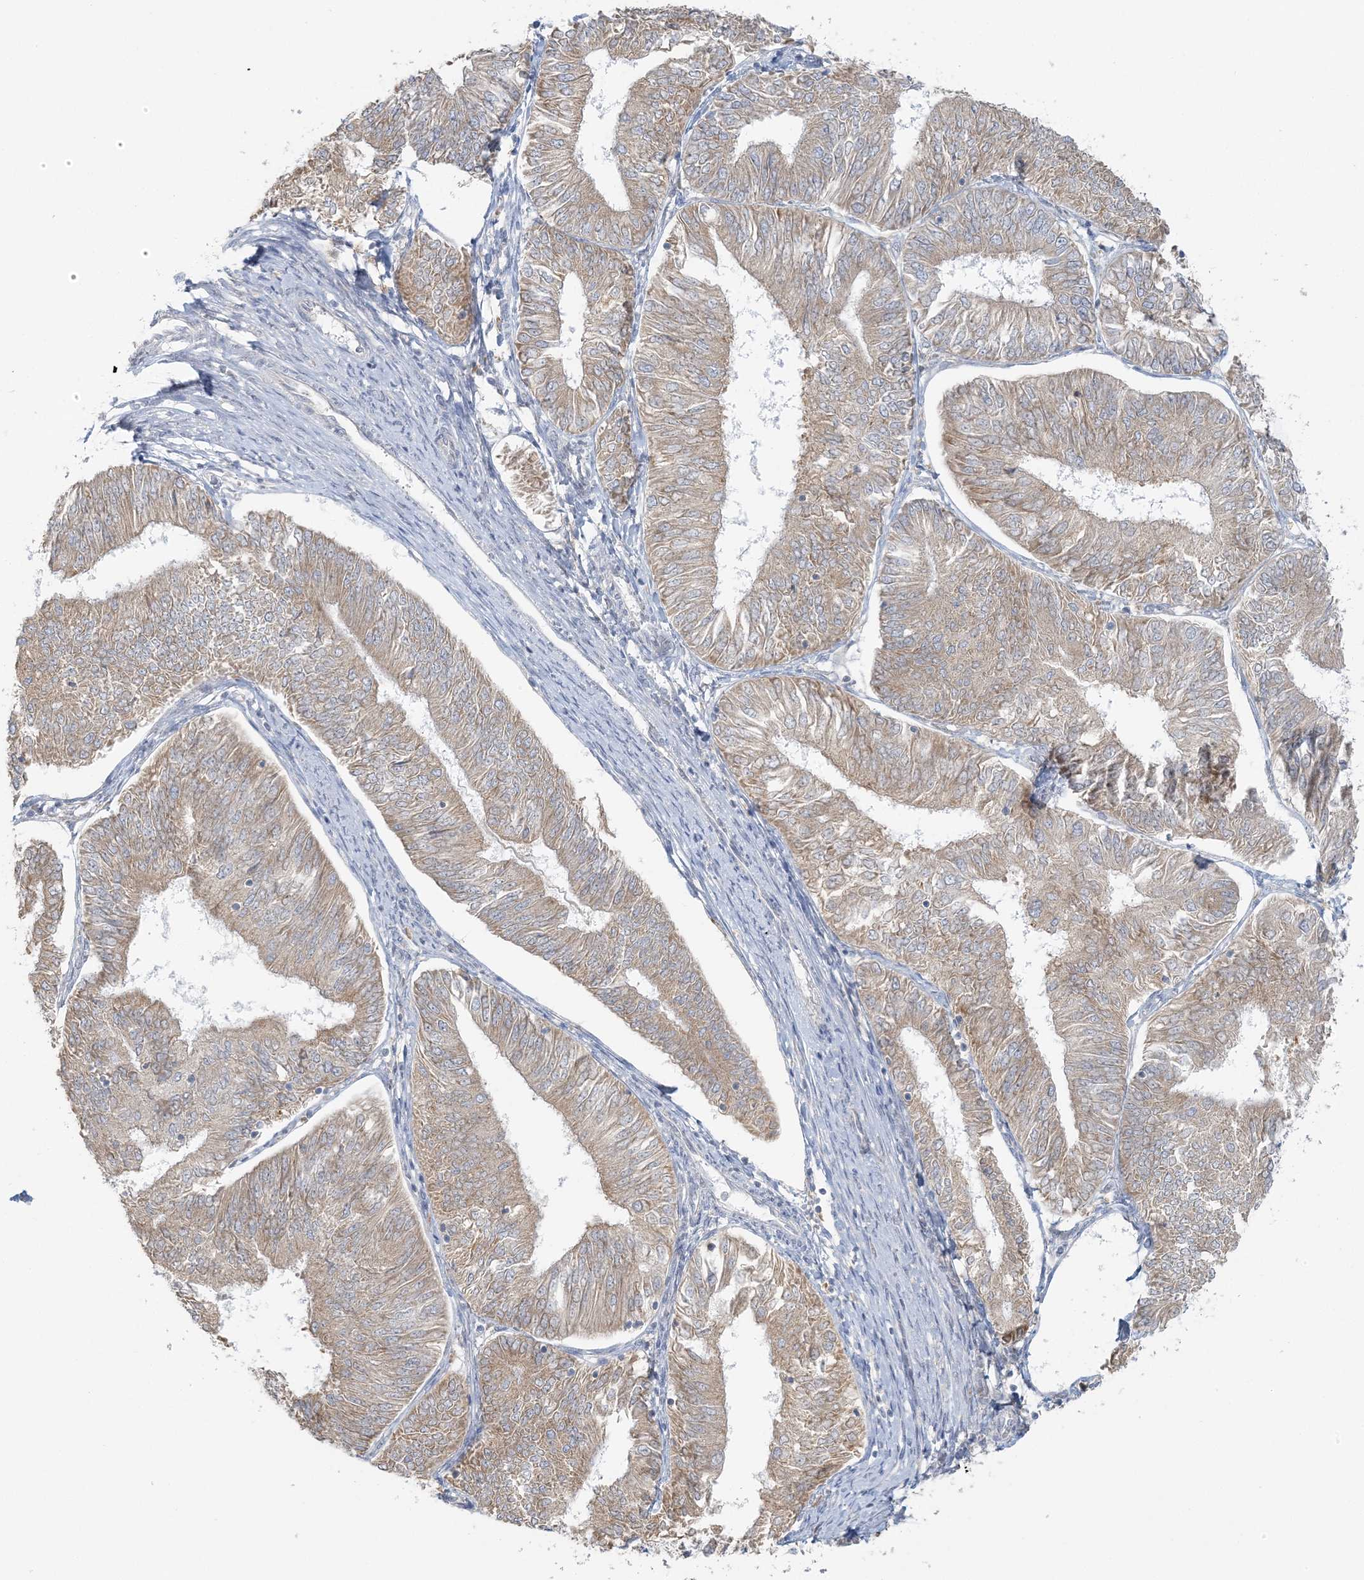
{"staining": {"intensity": "moderate", "quantity": ">75%", "location": "cytoplasmic/membranous"}, "tissue": "endometrial cancer", "cell_type": "Tumor cells", "image_type": "cancer", "snomed": [{"axis": "morphology", "description": "Adenocarcinoma, NOS"}, {"axis": "topography", "description": "Endometrium"}], "caption": "High-magnification brightfield microscopy of adenocarcinoma (endometrial) stained with DAB (brown) and counterstained with hematoxylin (blue). tumor cells exhibit moderate cytoplasmic/membranous staining is appreciated in about>75% of cells.", "gene": "EEFSEC", "patient": {"sex": "female", "age": 58}}